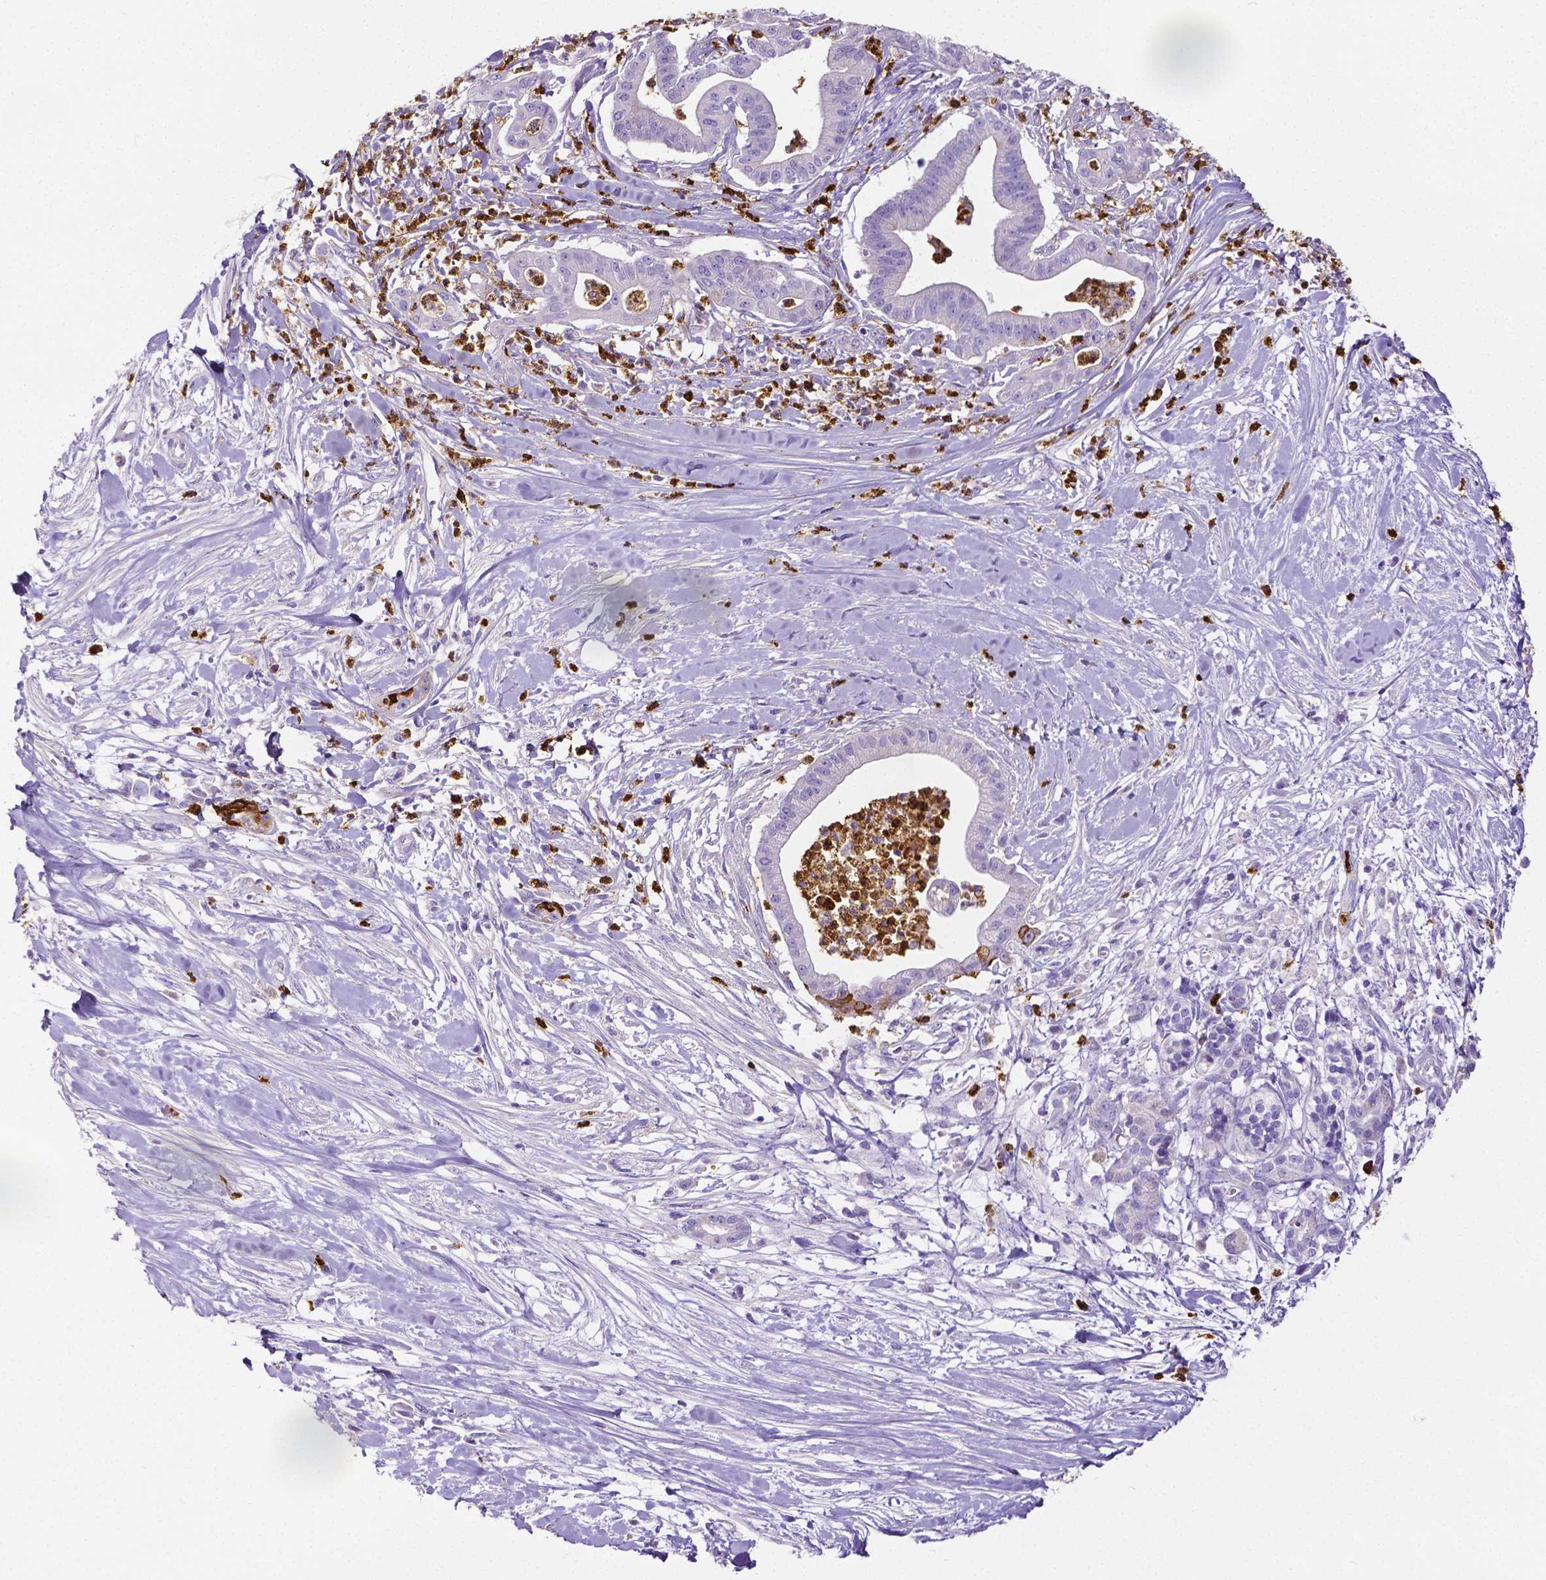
{"staining": {"intensity": "negative", "quantity": "none", "location": "none"}, "tissue": "pancreatic cancer", "cell_type": "Tumor cells", "image_type": "cancer", "snomed": [{"axis": "morphology", "description": "Normal tissue, NOS"}, {"axis": "morphology", "description": "Adenocarcinoma, NOS"}, {"axis": "topography", "description": "Lymph node"}, {"axis": "topography", "description": "Pancreas"}], "caption": "There is no significant staining in tumor cells of pancreatic cancer.", "gene": "MMP9", "patient": {"sex": "female", "age": 58}}